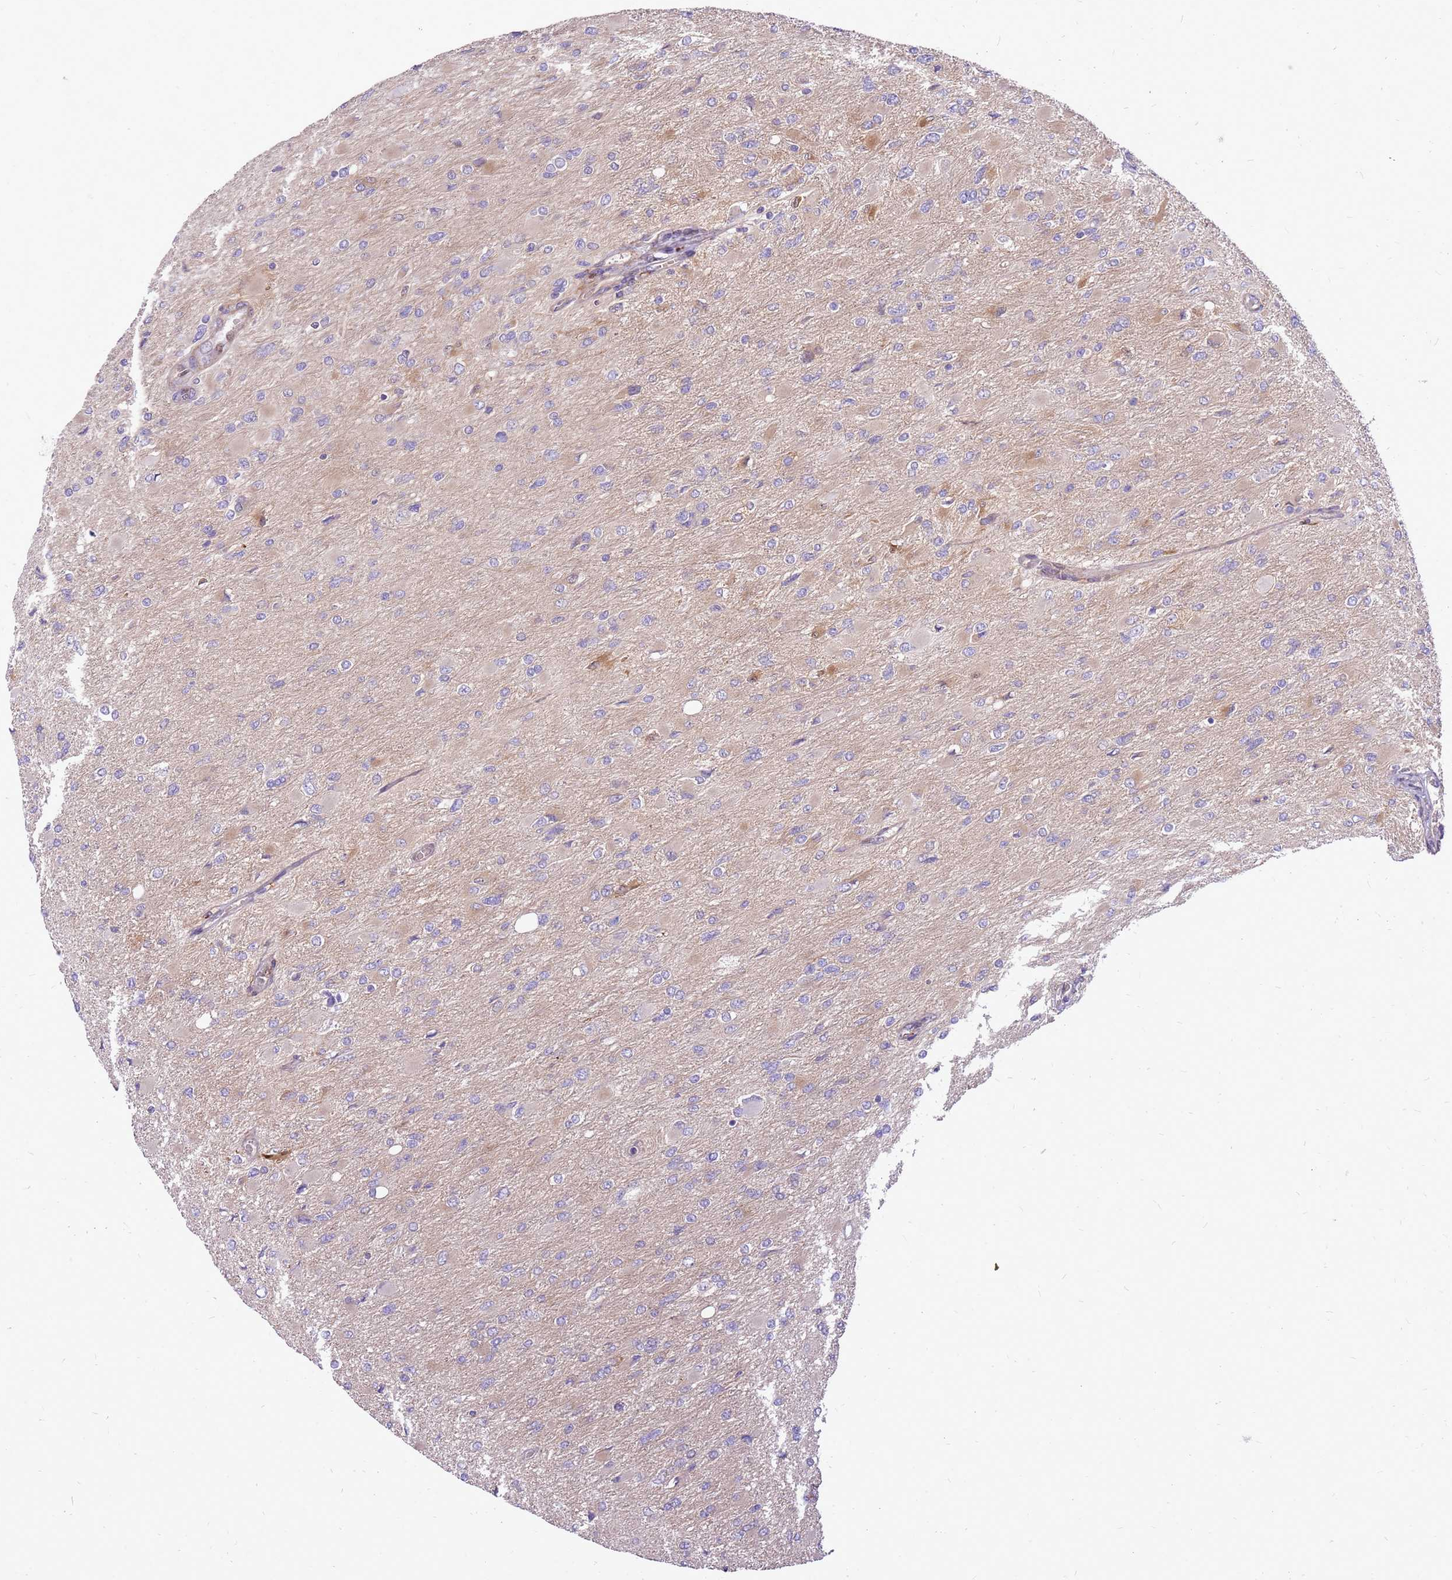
{"staining": {"intensity": "negative", "quantity": "none", "location": "none"}, "tissue": "glioma", "cell_type": "Tumor cells", "image_type": "cancer", "snomed": [{"axis": "morphology", "description": "Glioma, malignant, High grade"}, {"axis": "topography", "description": "Cerebral cortex"}], "caption": "This is an IHC histopathology image of human malignant high-grade glioma. There is no positivity in tumor cells.", "gene": "WDR90", "patient": {"sex": "female", "age": 36}}